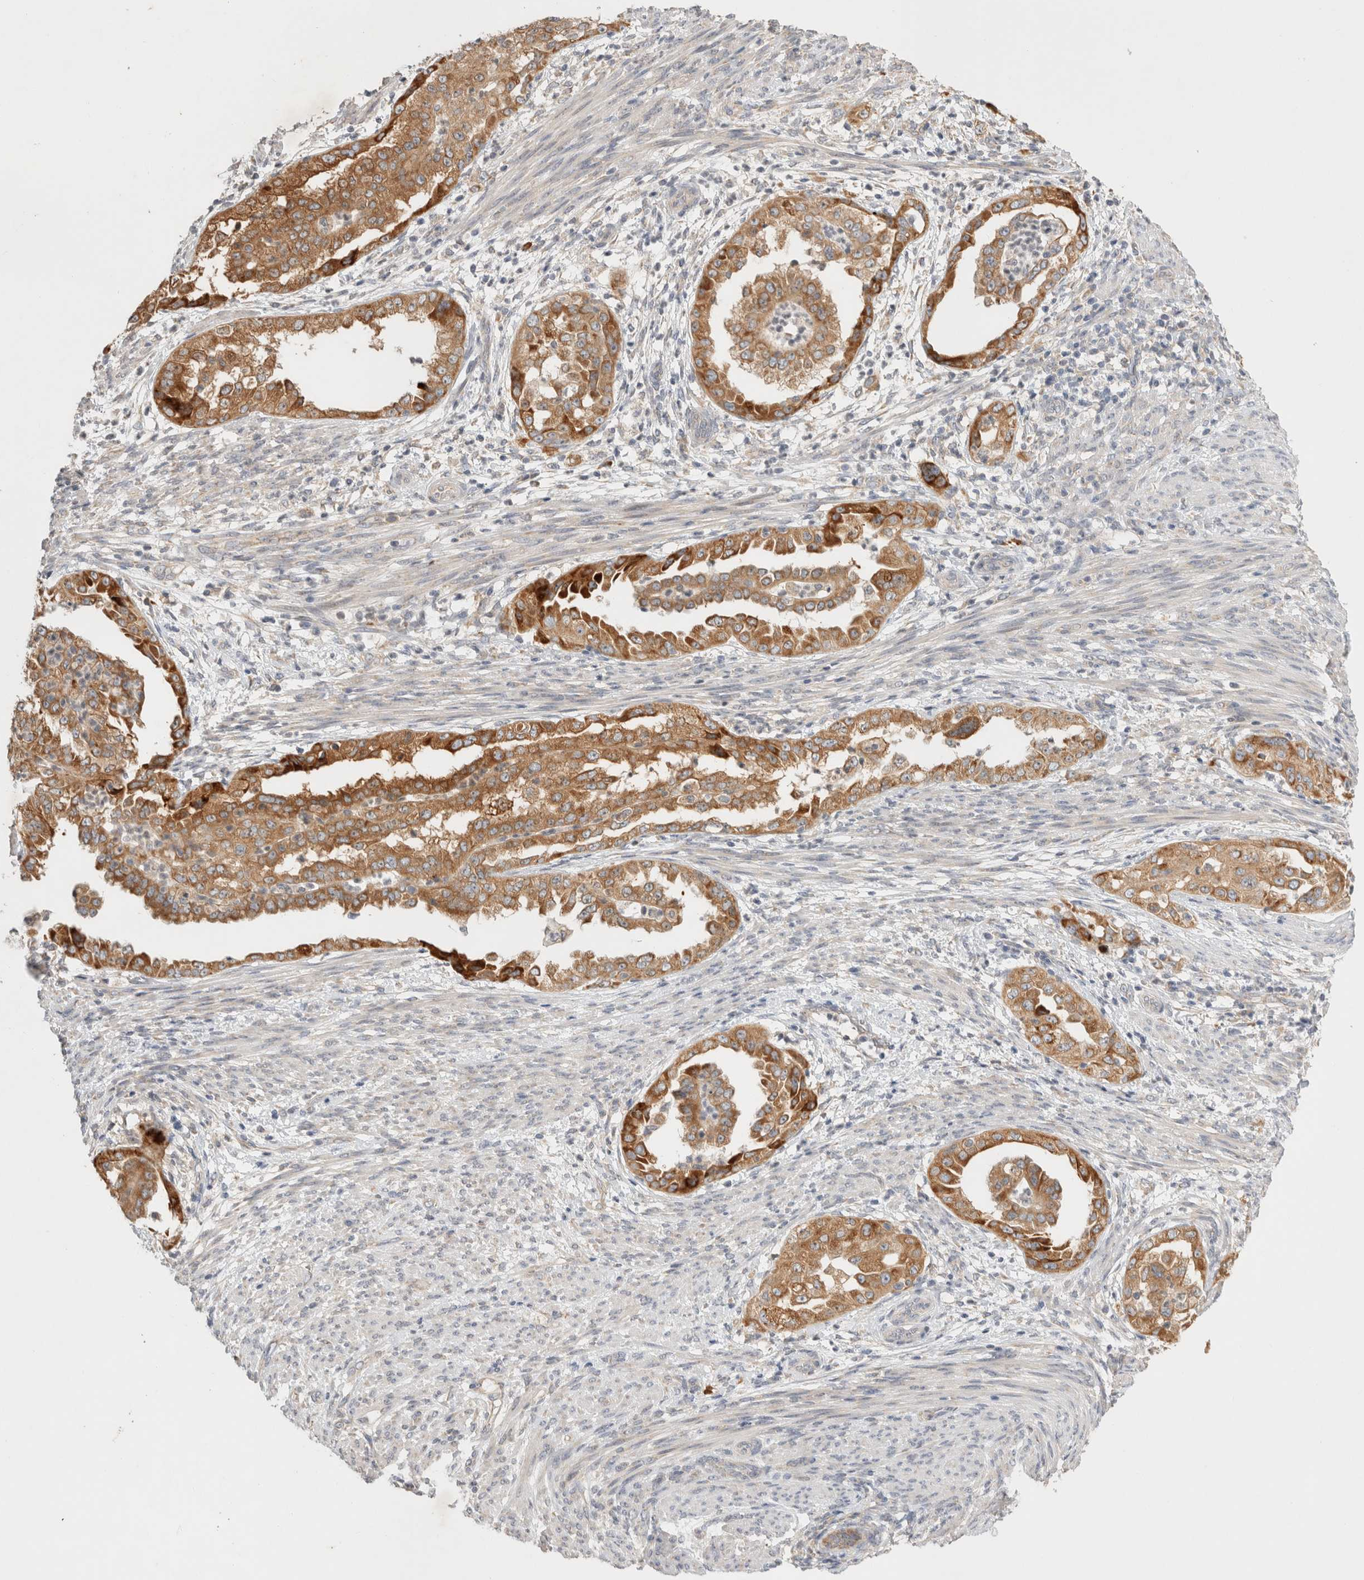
{"staining": {"intensity": "moderate", "quantity": ">75%", "location": "cytoplasmic/membranous"}, "tissue": "endometrial cancer", "cell_type": "Tumor cells", "image_type": "cancer", "snomed": [{"axis": "morphology", "description": "Adenocarcinoma, NOS"}, {"axis": "topography", "description": "Endometrium"}], "caption": "Tumor cells show medium levels of moderate cytoplasmic/membranous expression in about >75% of cells in adenocarcinoma (endometrial).", "gene": "NEDD4L", "patient": {"sex": "female", "age": 85}}